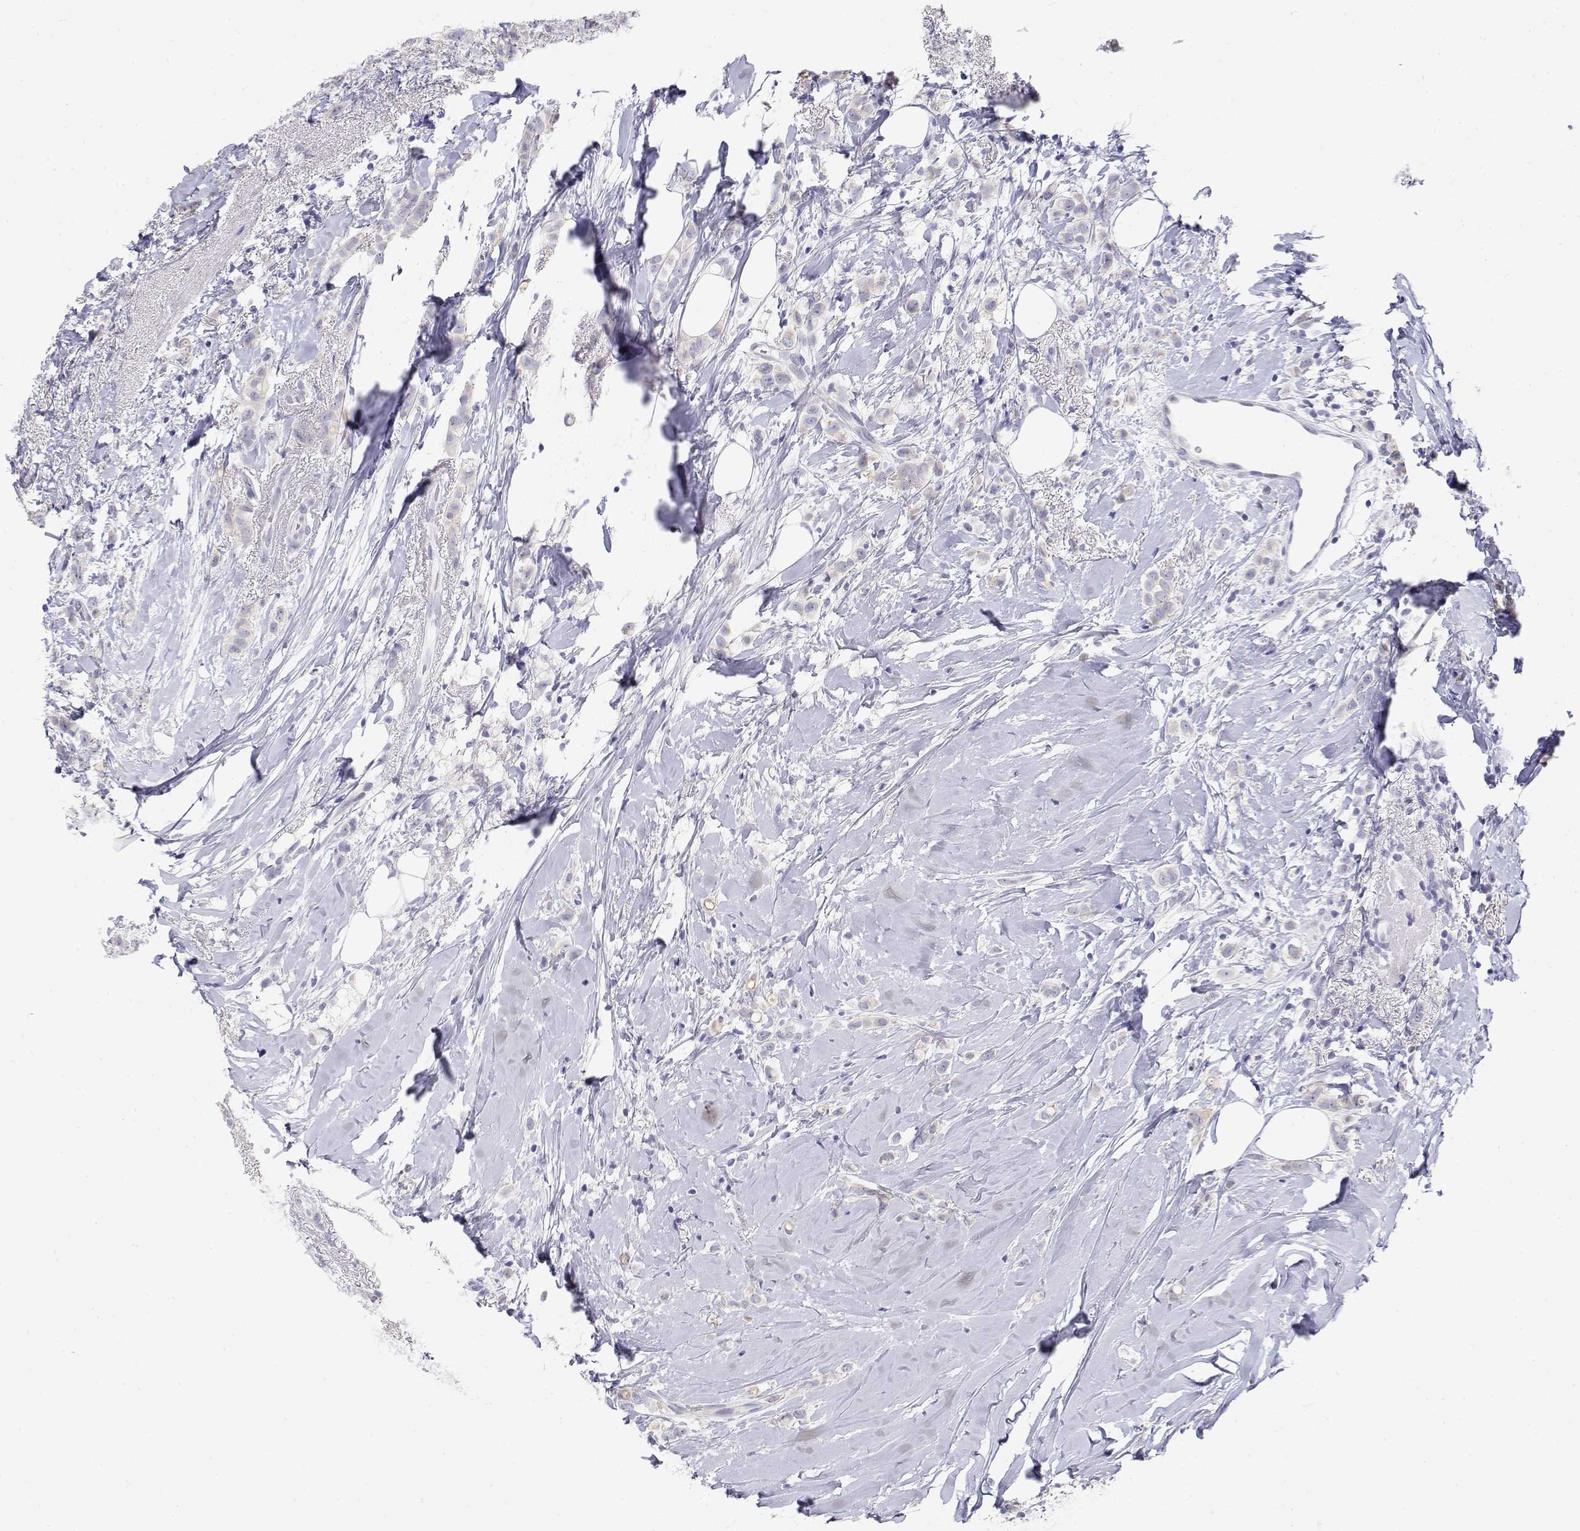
{"staining": {"intensity": "negative", "quantity": "none", "location": "none"}, "tissue": "breast cancer", "cell_type": "Tumor cells", "image_type": "cancer", "snomed": [{"axis": "morphology", "description": "Lobular carcinoma"}, {"axis": "topography", "description": "Breast"}], "caption": "Immunohistochemistry (IHC) of human breast cancer (lobular carcinoma) displays no expression in tumor cells.", "gene": "MISP", "patient": {"sex": "female", "age": 66}}